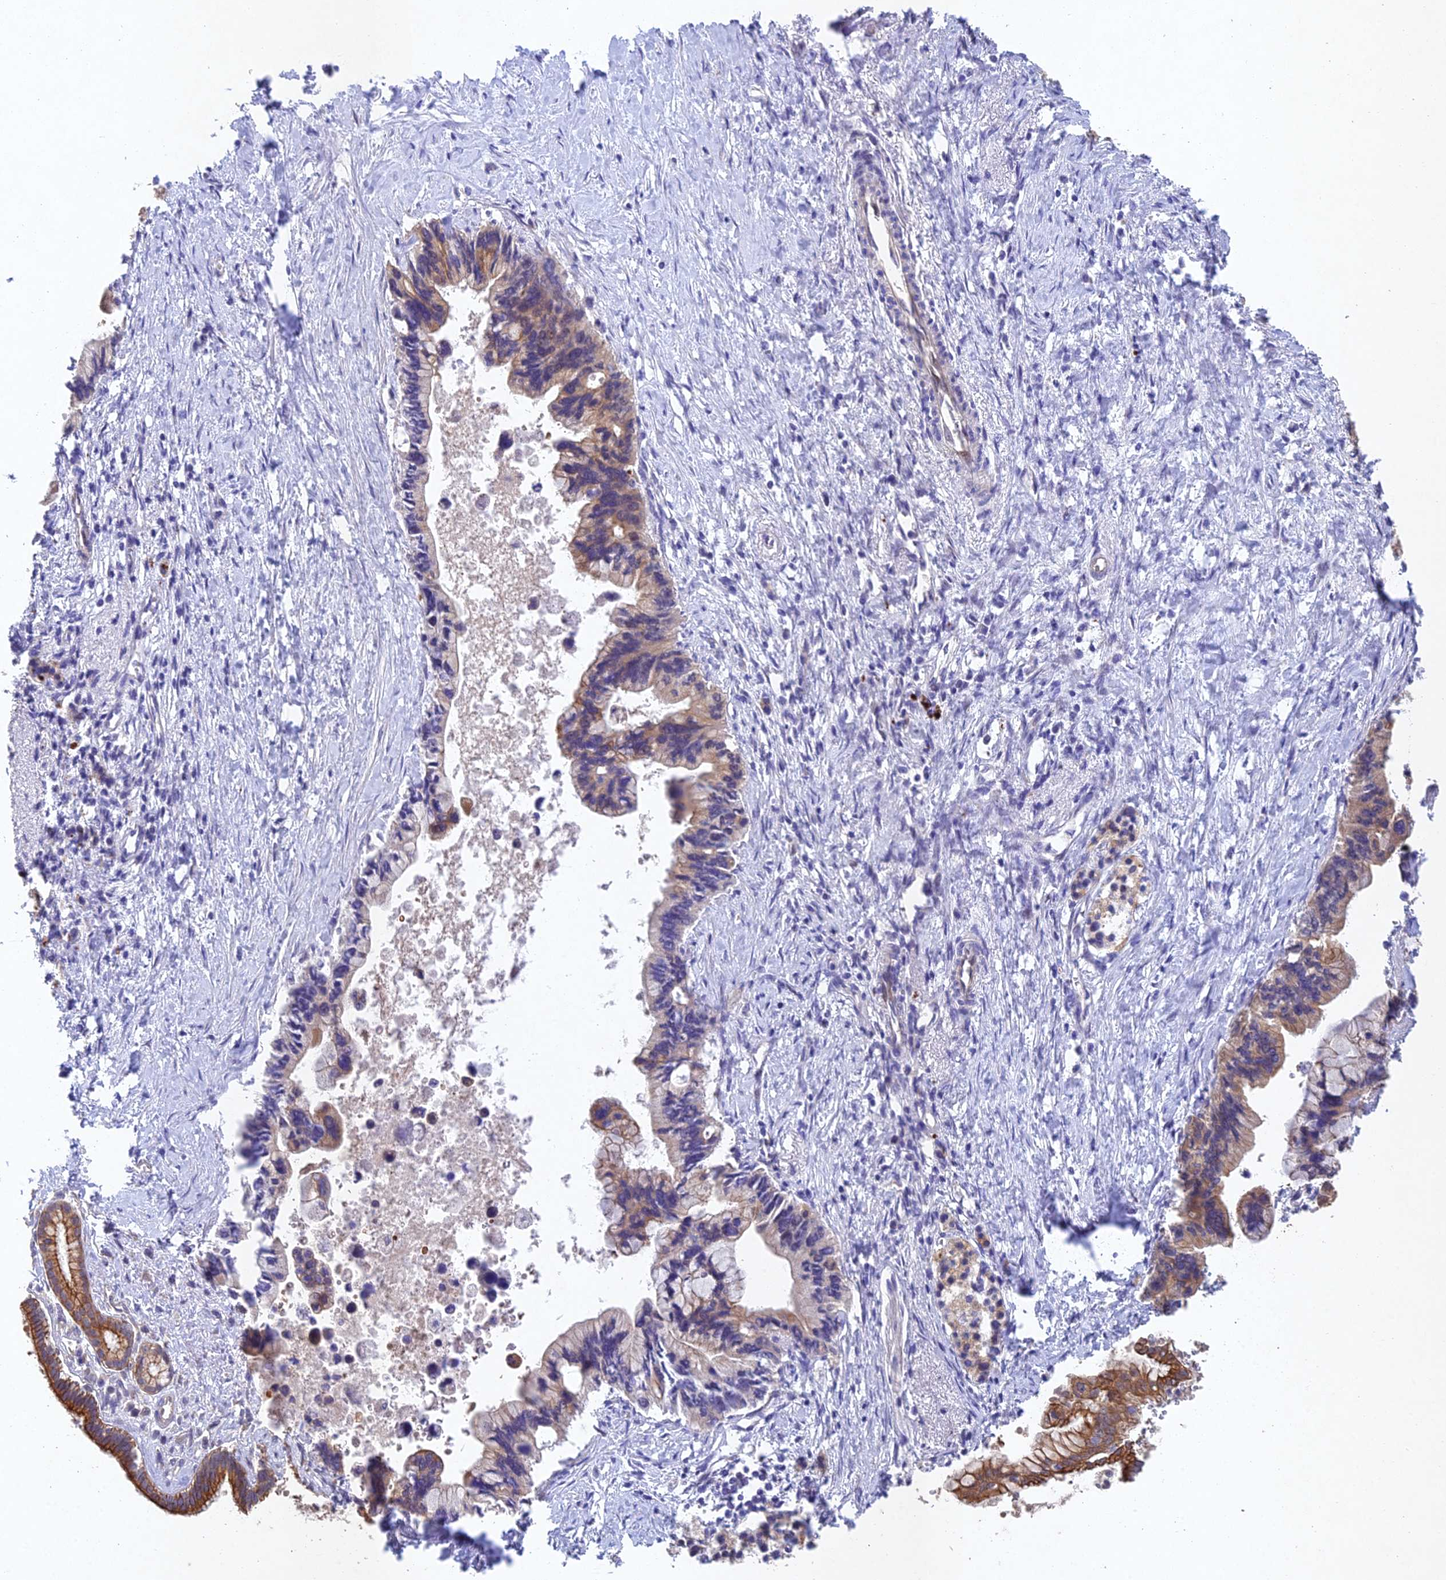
{"staining": {"intensity": "moderate", "quantity": "25%-75%", "location": "cytoplasmic/membranous"}, "tissue": "pancreatic cancer", "cell_type": "Tumor cells", "image_type": "cancer", "snomed": [{"axis": "morphology", "description": "Adenocarcinoma, NOS"}, {"axis": "topography", "description": "Pancreas"}], "caption": "Protein analysis of pancreatic cancer (adenocarcinoma) tissue exhibits moderate cytoplasmic/membranous positivity in about 25%-75% of tumor cells. (DAB IHC, brown staining for protein, blue staining for nuclei).", "gene": "NSMCE1", "patient": {"sex": "female", "age": 83}}